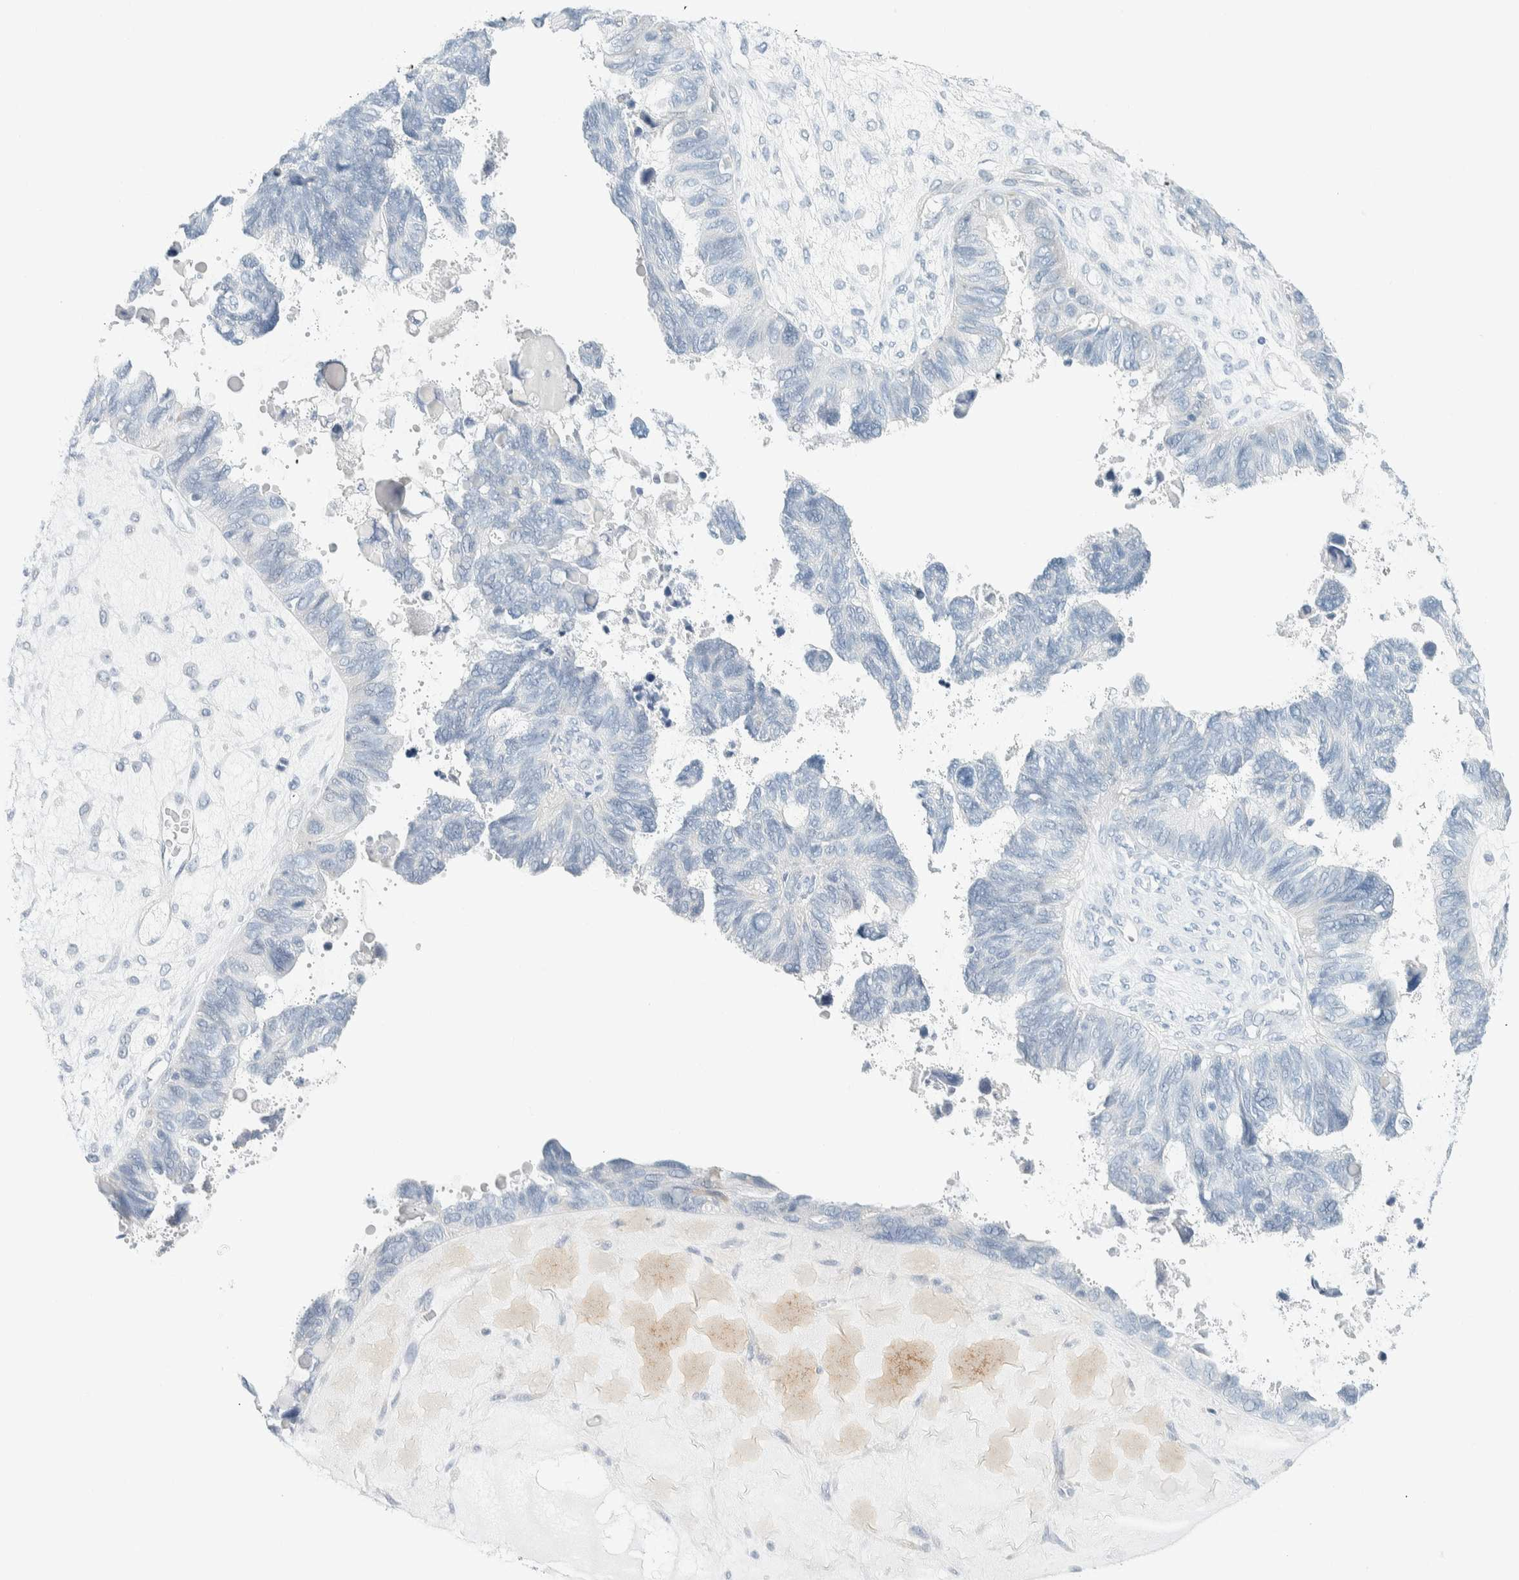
{"staining": {"intensity": "negative", "quantity": "none", "location": "none"}, "tissue": "ovarian cancer", "cell_type": "Tumor cells", "image_type": "cancer", "snomed": [{"axis": "morphology", "description": "Cystadenocarcinoma, serous, NOS"}, {"axis": "topography", "description": "Ovary"}], "caption": "Human serous cystadenocarcinoma (ovarian) stained for a protein using immunohistochemistry demonstrates no positivity in tumor cells.", "gene": "ARHGAP27", "patient": {"sex": "female", "age": 79}}